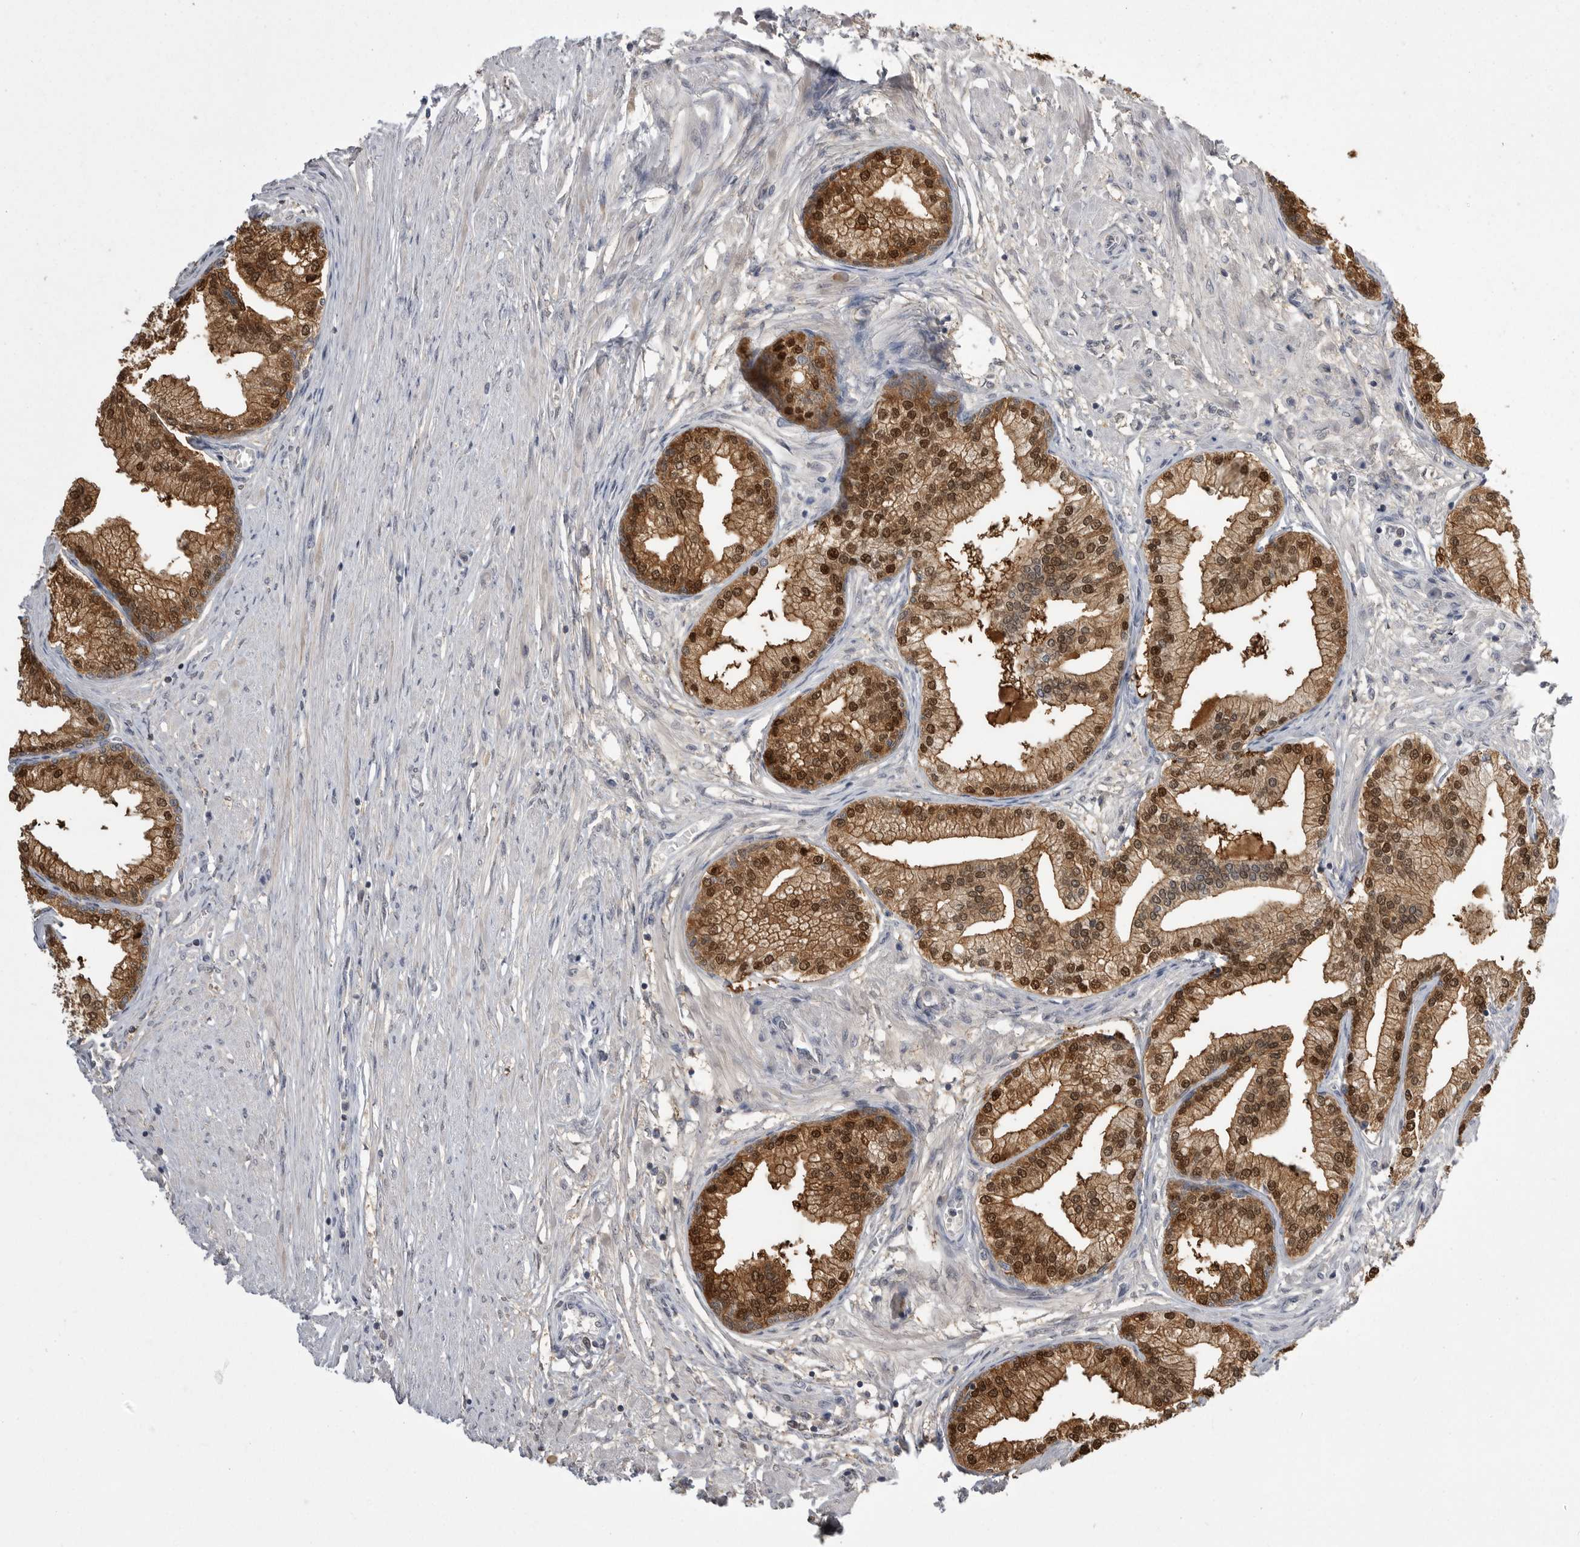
{"staining": {"intensity": "strong", "quantity": ">75%", "location": "cytoplasmic/membranous,nuclear"}, "tissue": "prostate", "cell_type": "Glandular cells", "image_type": "normal", "snomed": [{"axis": "morphology", "description": "Normal tissue, NOS"}, {"axis": "morphology", "description": "Urothelial carcinoma, Low grade"}, {"axis": "topography", "description": "Urinary bladder"}, {"axis": "topography", "description": "Prostate"}], "caption": "Prostate stained with DAB immunohistochemistry (IHC) shows high levels of strong cytoplasmic/membranous,nuclear expression in approximately >75% of glandular cells.", "gene": "KYAT3", "patient": {"sex": "male", "age": 60}}